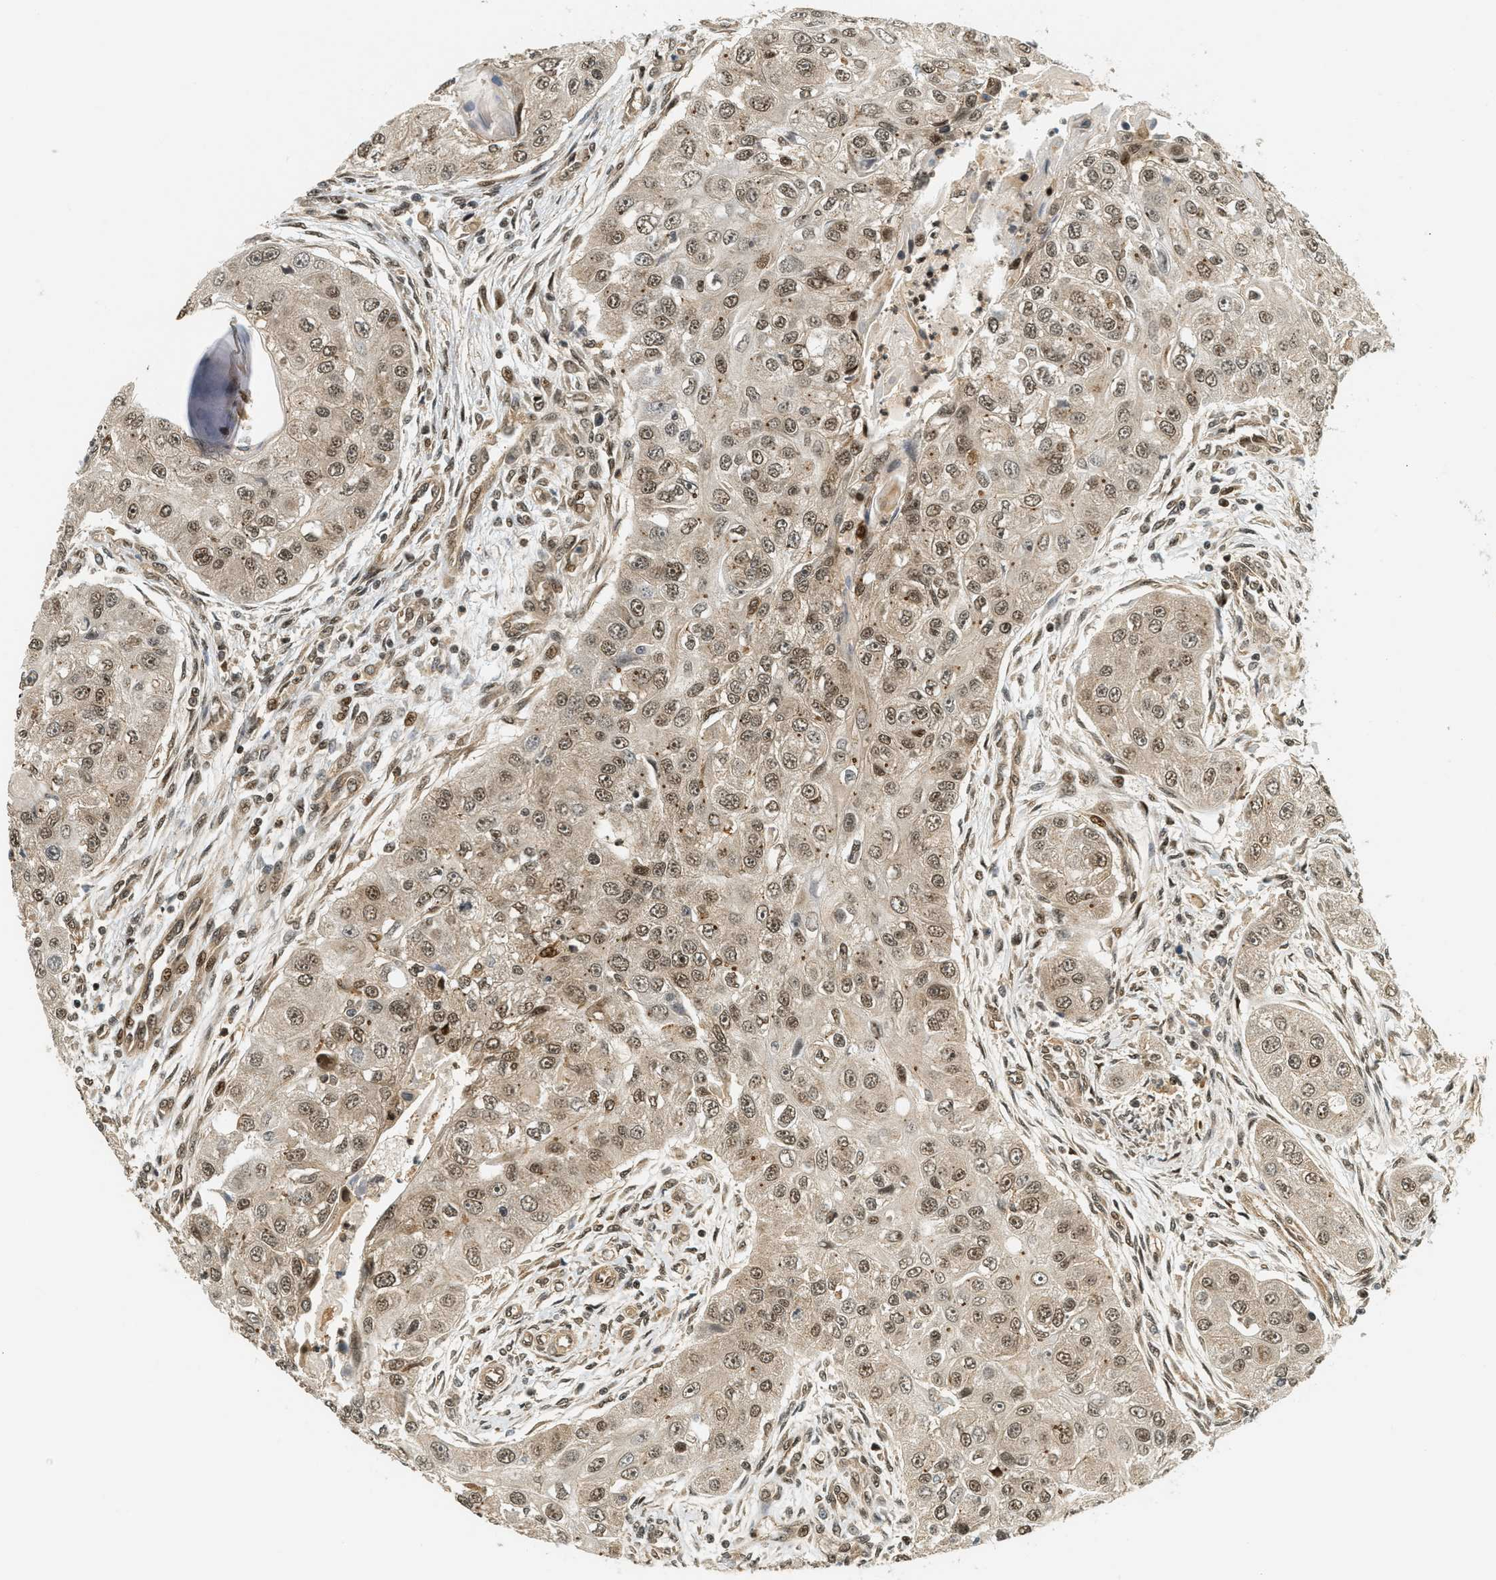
{"staining": {"intensity": "moderate", "quantity": ">75%", "location": "nuclear"}, "tissue": "head and neck cancer", "cell_type": "Tumor cells", "image_type": "cancer", "snomed": [{"axis": "morphology", "description": "Normal tissue, NOS"}, {"axis": "morphology", "description": "Squamous cell carcinoma, NOS"}, {"axis": "topography", "description": "Skeletal muscle"}, {"axis": "topography", "description": "Head-Neck"}], "caption": "Protein staining displays moderate nuclear positivity in about >75% of tumor cells in head and neck squamous cell carcinoma. Using DAB (brown) and hematoxylin (blue) stains, captured at high magnification using brightfield microscopy.", "gene": "FOXM1", "patient": {"sex": "male", "age": 51}}